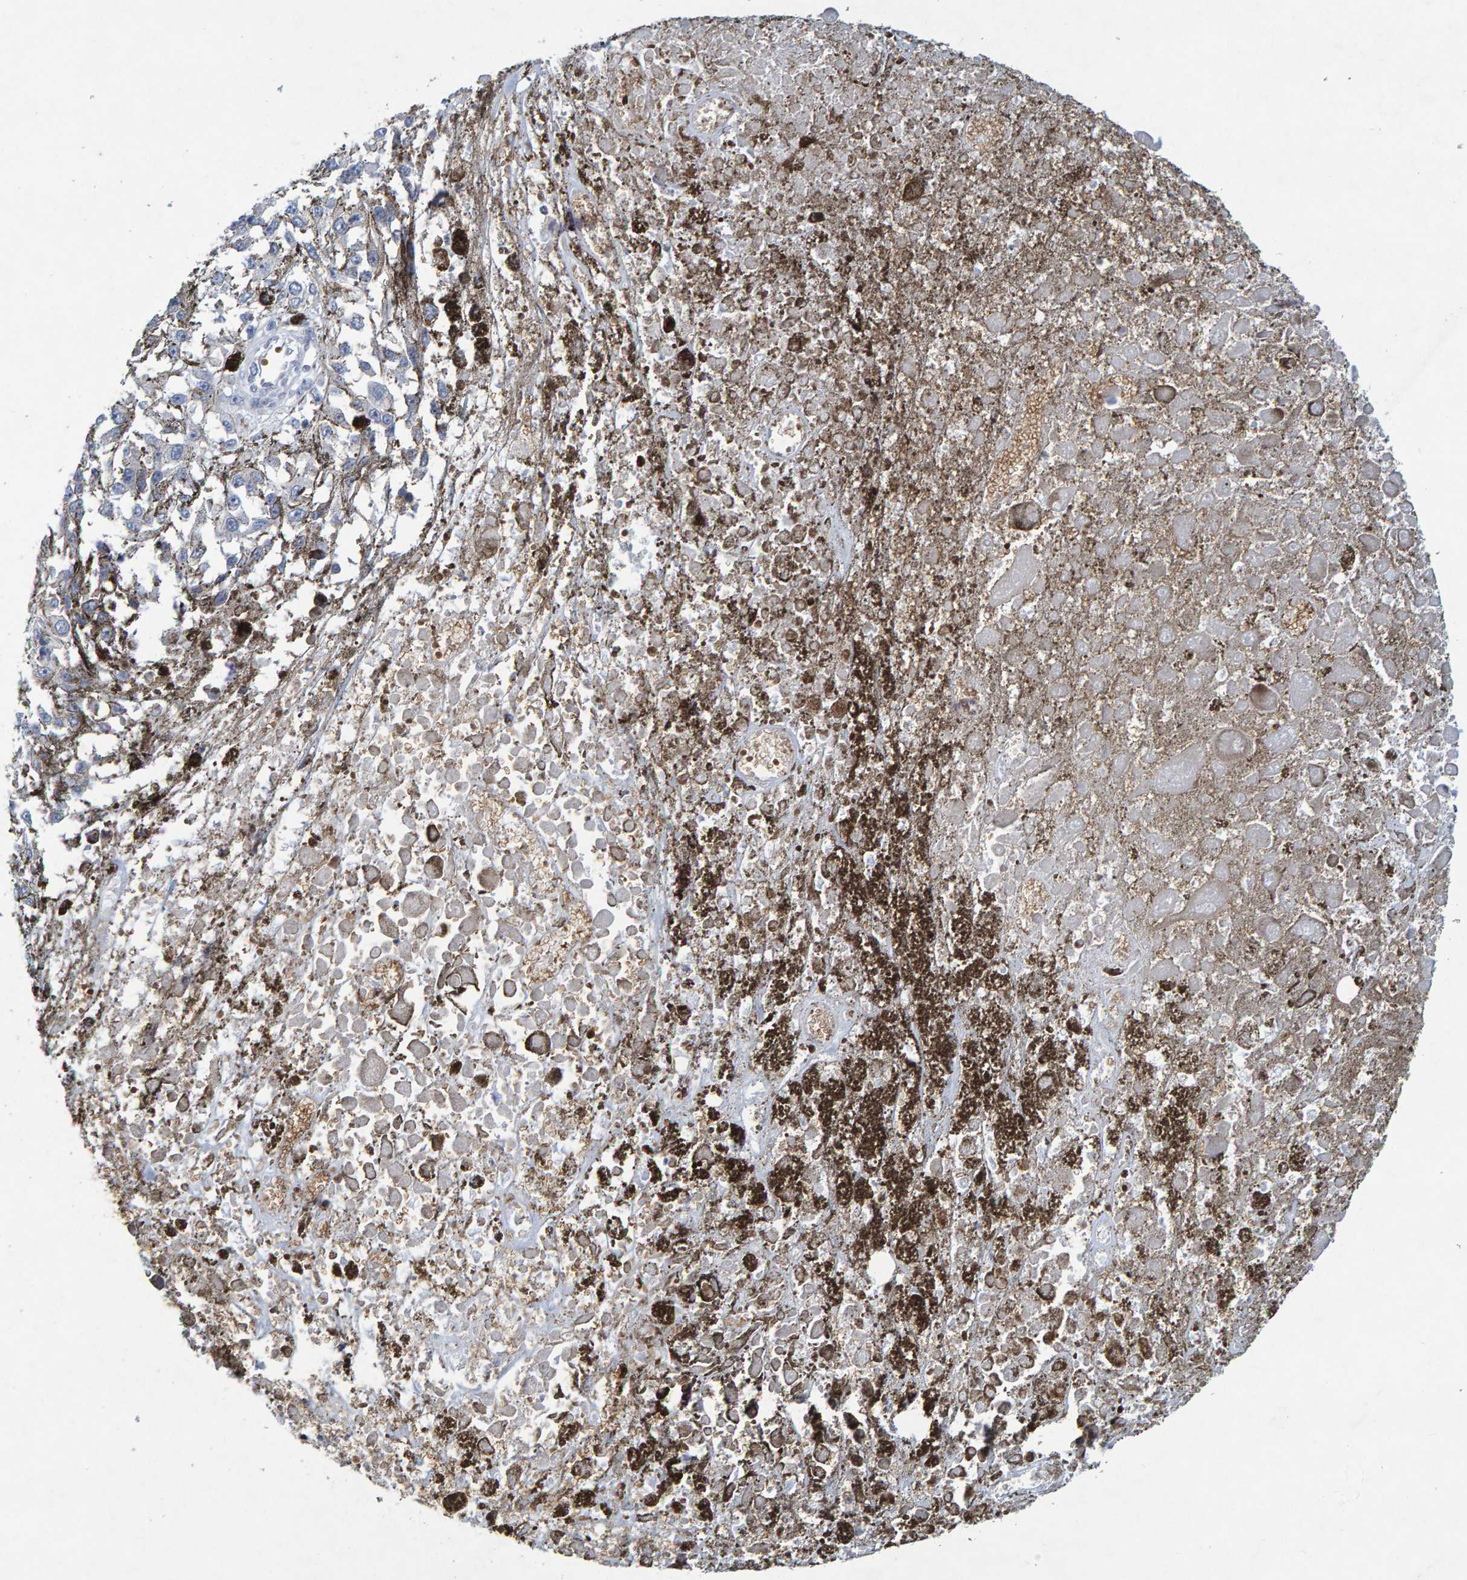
{"staining": {"intensity": "negative", "quantity": "none", "location": "none"}, "tissue": "melanoma", "cell_type": "Tumor cells", "image_type": "cancer", "snomed": [{"axis": "morphology", "description": "Malignant melanoma, Metastatic site"}, {"axis": "topography", "description": "Lymph node"}], "caption": "The histopathology image demonstrates no staining of tumor cells in melanoma.", "gene": "ALAD", "patient": {"sex": "male", "age": 59}}